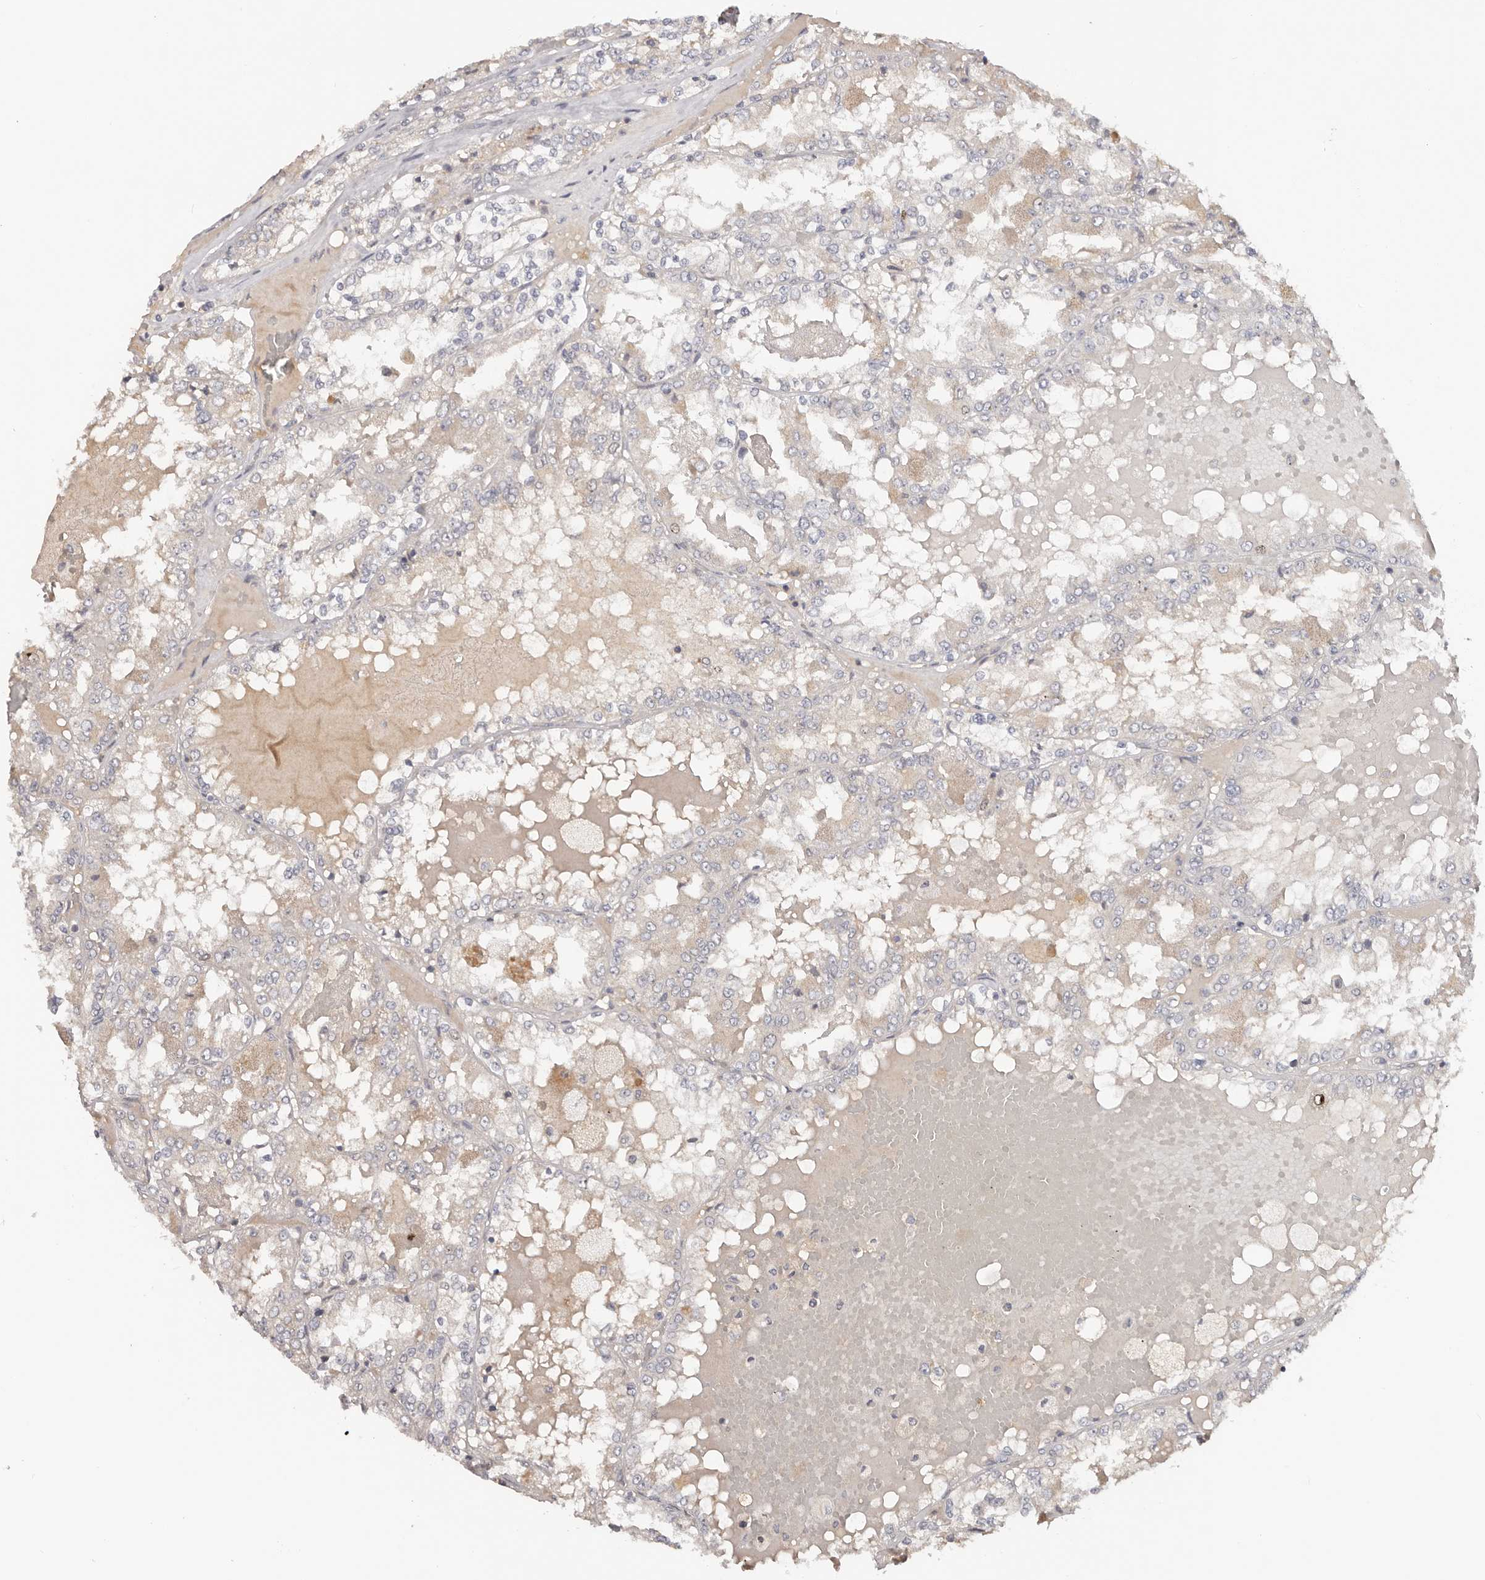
{"staining": {"intensity": "negative", "quantity": "none", "location": "none"}, "tissue": "renal cancer", "cell_type": "Tumor cells", "image_type": "cancer", "snomed": [{"axis": "morphology", "description": "Adenocarcinoma, NOS"}, {"axis": "topography", "description": "Kidney"}], "caption": "This is an immunohistochemistry (IHC) photomicrograph of human renal adenocarcinoma. There is no expression in tumor cells.", "gene": "CCDC190", "patient": {"sex": "female", "age": 56}}